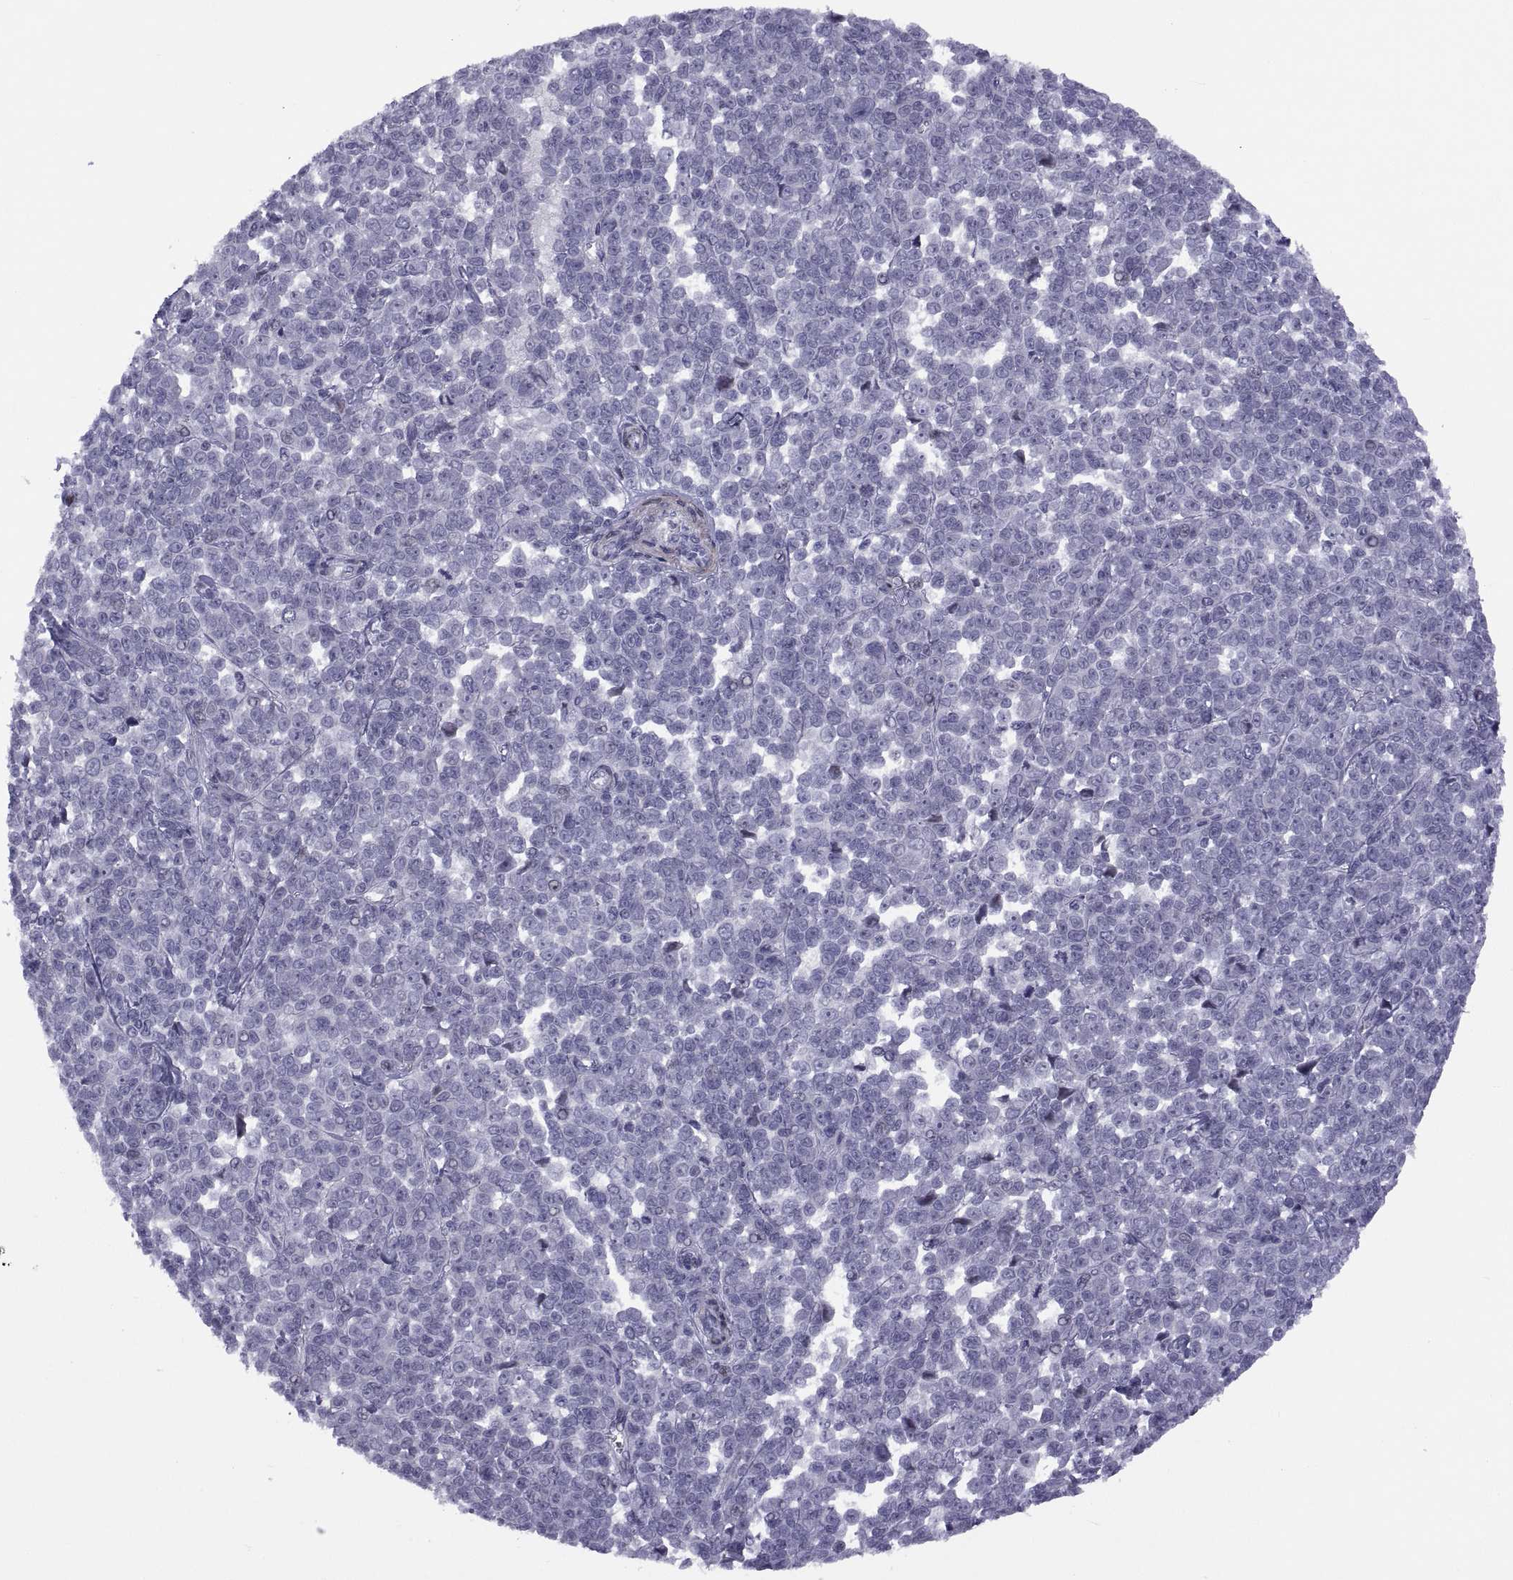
{"staining": {"intensity": "negative", "quantity": "none", "location": "none"}, "tissue": "melanoma", "cell_type": "Tumor cells", "image_type": "cancer", "snomed": [{"axis": "morphology", "description": "Malignant melanoma, NOS"}, {"axis": "topography", "description": "Skin"}], "caption": "The micrograph shows no significant staining in tumor cells of malignant melanoma. (DAB (3,3'-diaminobenzidine) IHC visualized using brightfield microscopy, high magnification).", "gene": "TMEM158", "patient": {"sex": "female", "age": 95}}